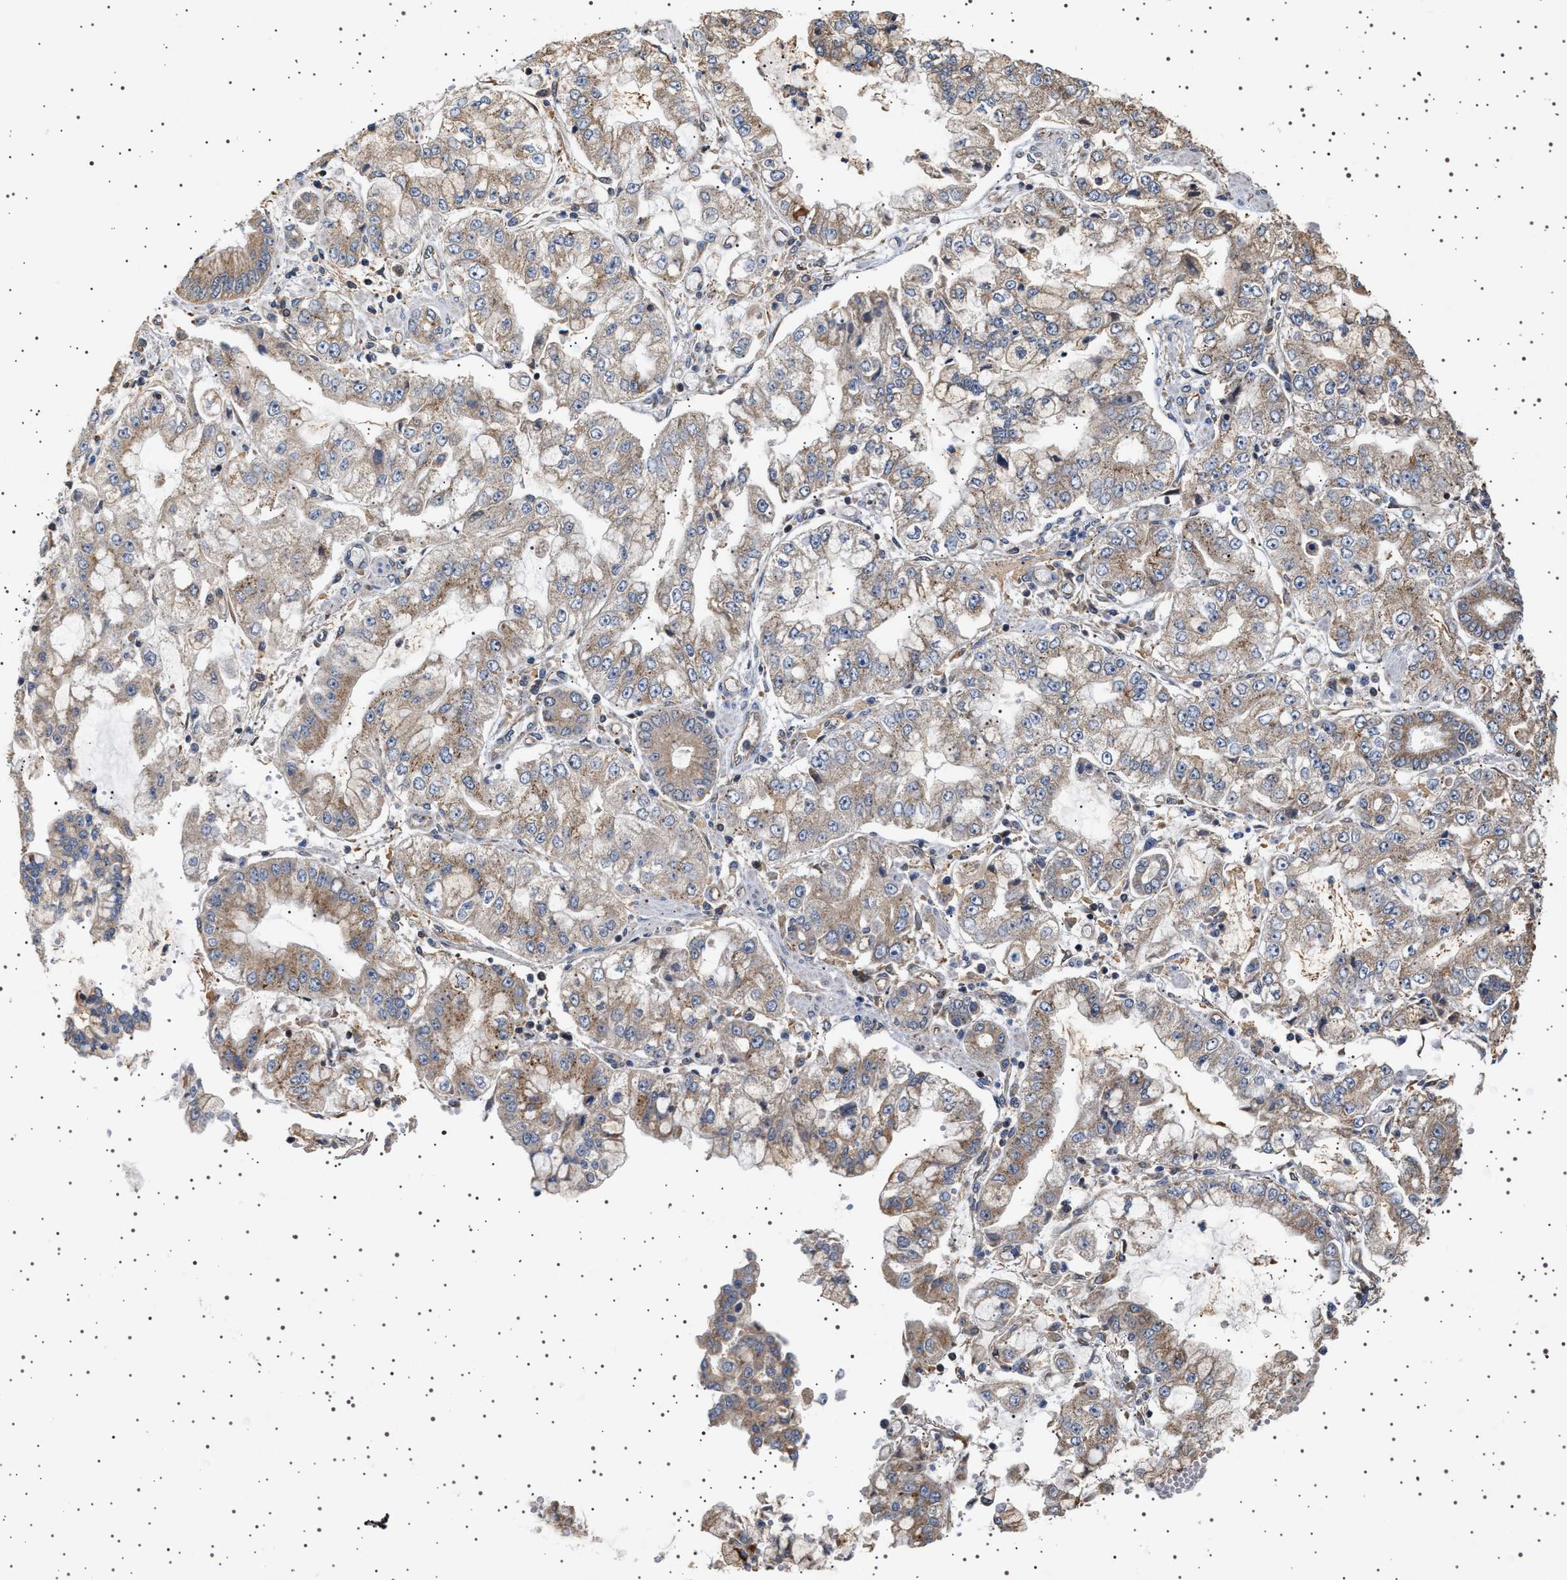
{"staining": {"intensity": "weak", "quantity": ">75%", "location": "cytoplasmic/membranous"}, "tissue": "stomach cancer", "cell_type": "Tumor cells", "image_type": "cancer", "snomed": [{"axis": "morphology", "description": "Adenocarcinoma, NOS"}, {"axis": "topography", "description": "Stomach"}], "caption": "Protein staining by IHC shows weak cytoplasmic/membranous positivity in approximately >75% of tumor cells in adenocarcinoma (stomach).", "gene": "TRUB2", "patient": {"sex": "male", "age": 76}}